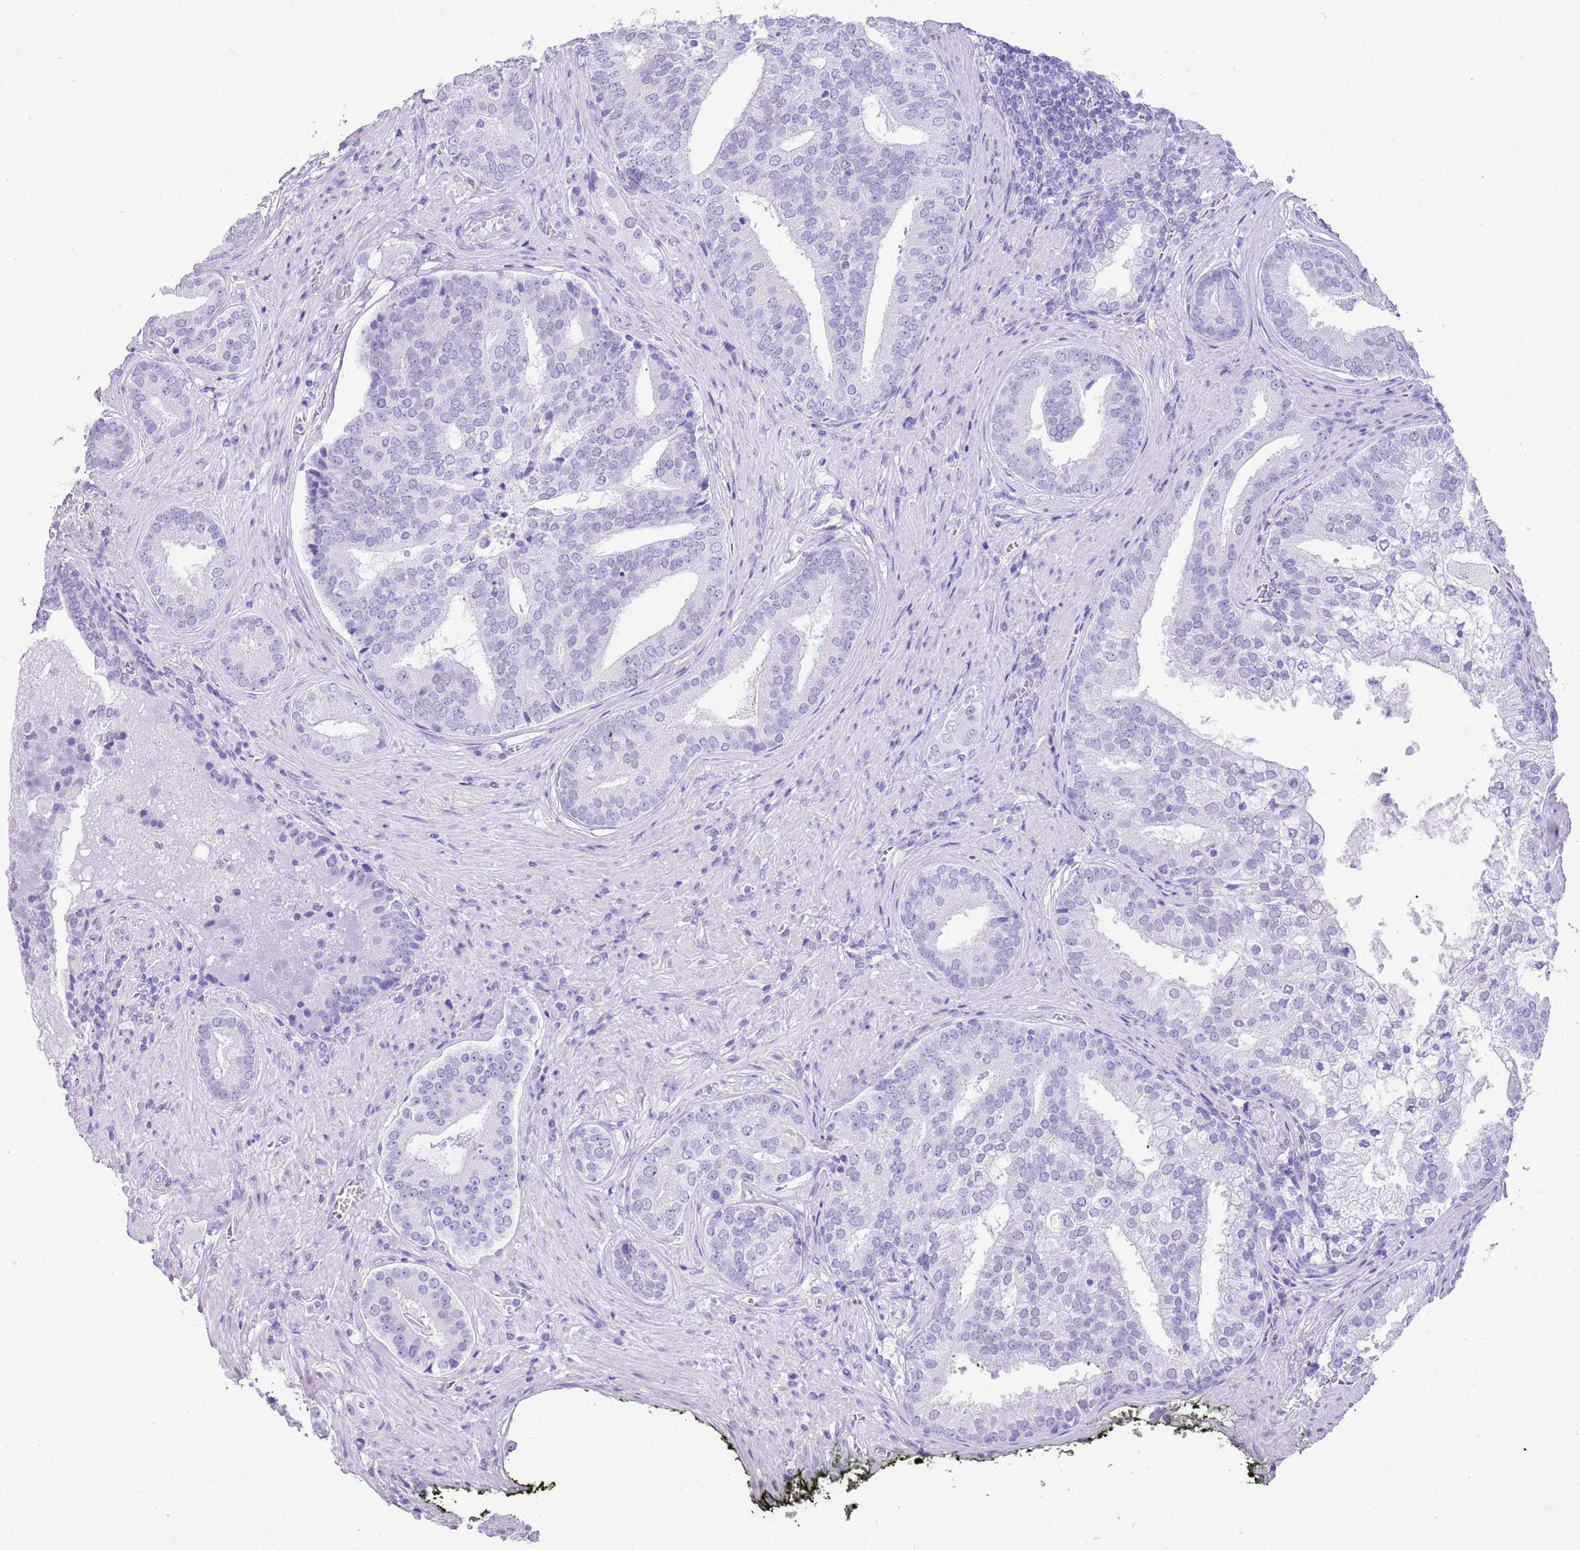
{"staining": {"intensity": "negative", "quantity": "none", "location": "none"}, "tissue": "prostate cancer", "cell_type": "Tumor cells", "image_type": "cancer", "snomed": [{"axis": "morphology", "description": "Adenocarcinoma, High grade"}, {"axis": "topography", "description": "Prostate"}], "caption": "This is a micrograph of IHC staining of prostate cancer (adenocarcinoma (high-grade)), which shows no expression in tumor cells.", "gene": "PPP1R17", "patient": {"sex": "male", "age": 55}}